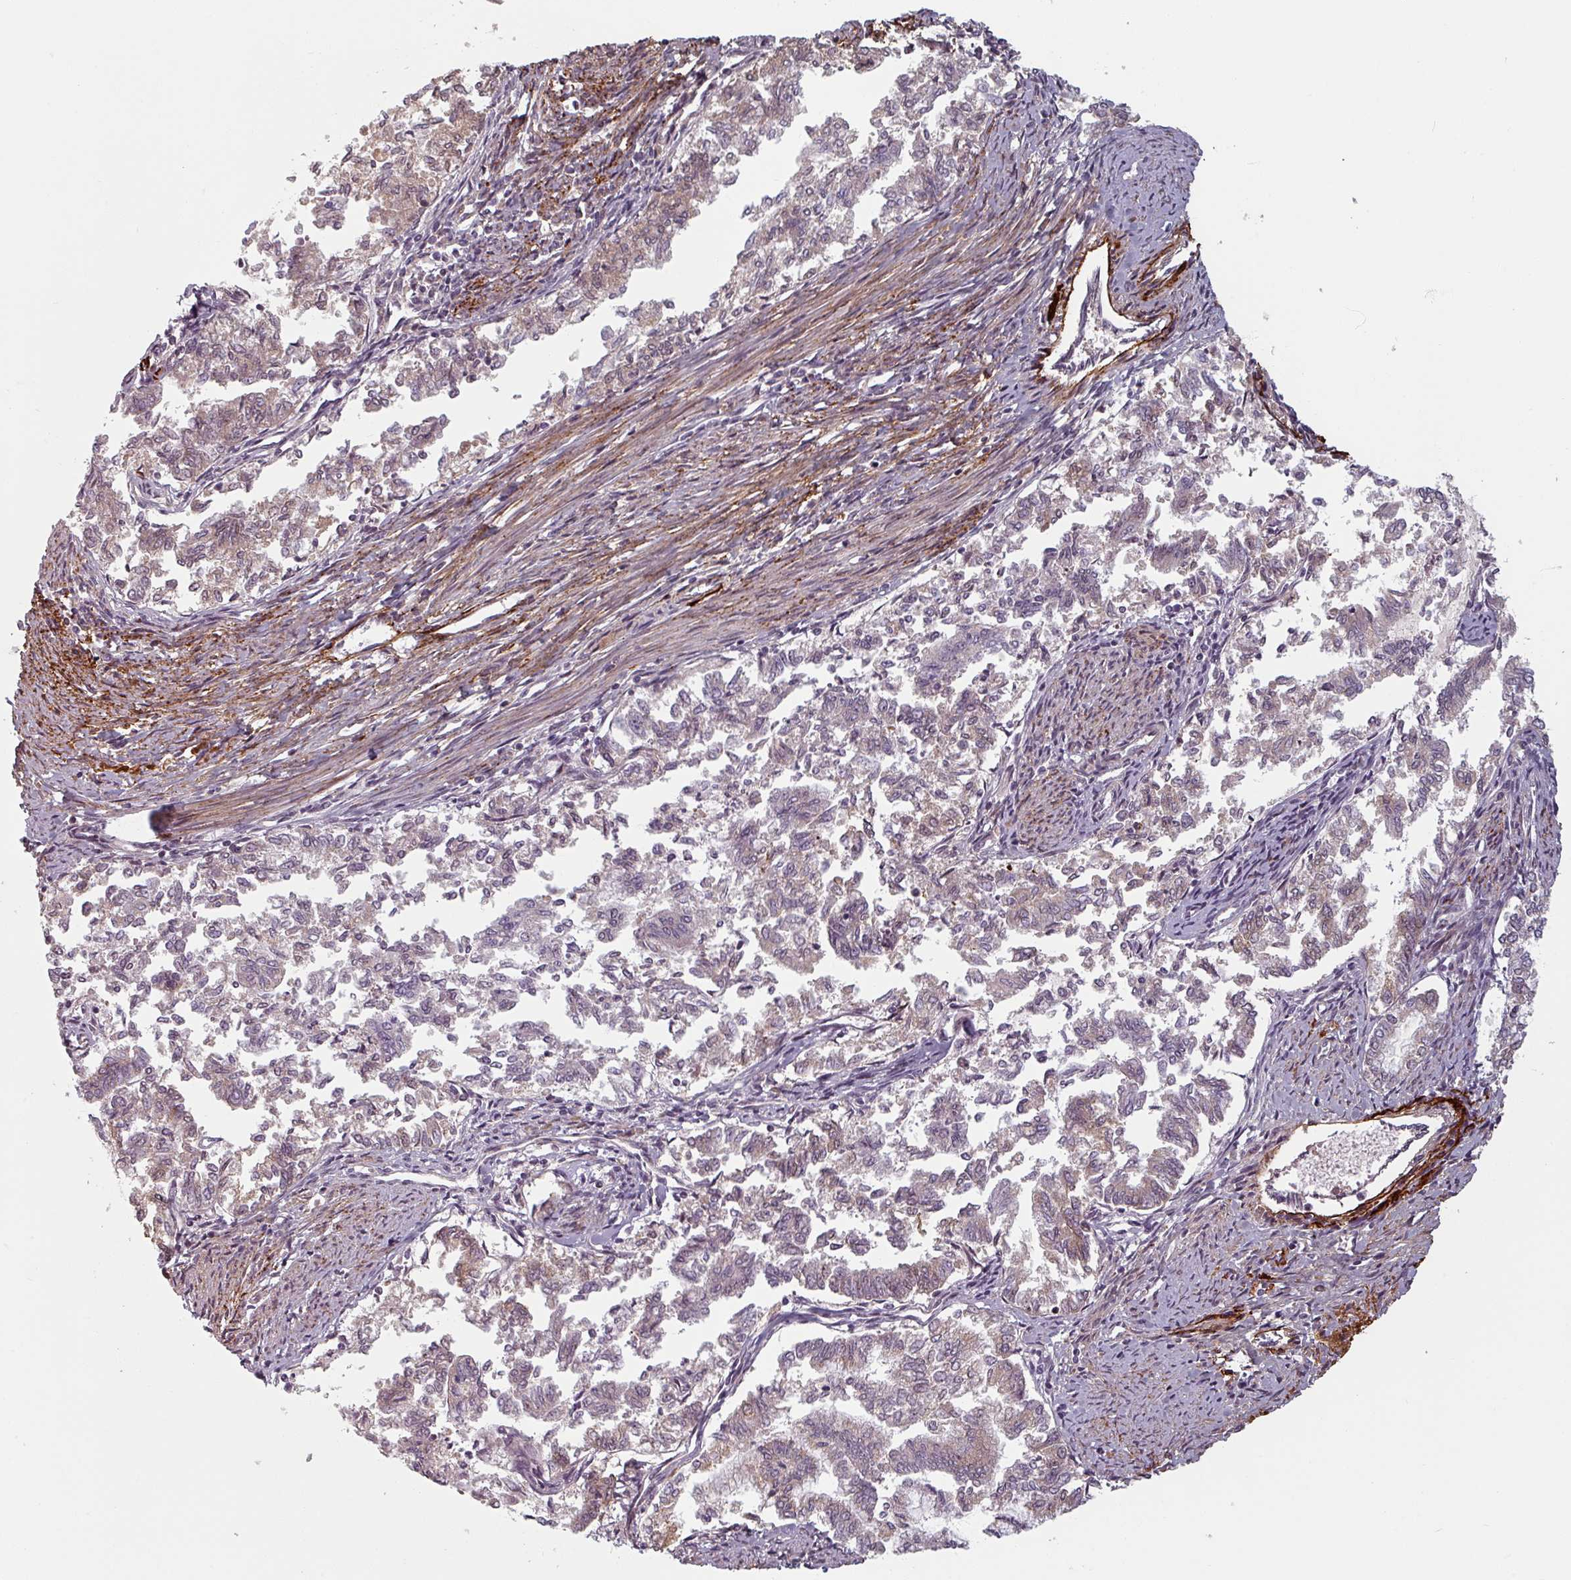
{"staining": {"intensity": "negative", "quantity": "none", "location": "none"}, "tissue": "endometrial cancer", "cell_type": "Tumor cells", "image_type": "cancer", "snomed": [{"axis": "morphology", "description": "Adenocarcinoma, NOS"}, {"axis": "topography", "description": "Endometrium"}], "caption": "High magnification brightfield microscopy of endometrial adenocarcinoma stained with DAB (3,3'-diaminobenzidine) (brown) and counterstained with hematoxylin (blue): tumor cells show no significant expression.", "gene": "CYB5RL", "patient": {"sex": "female", "age": 79}}